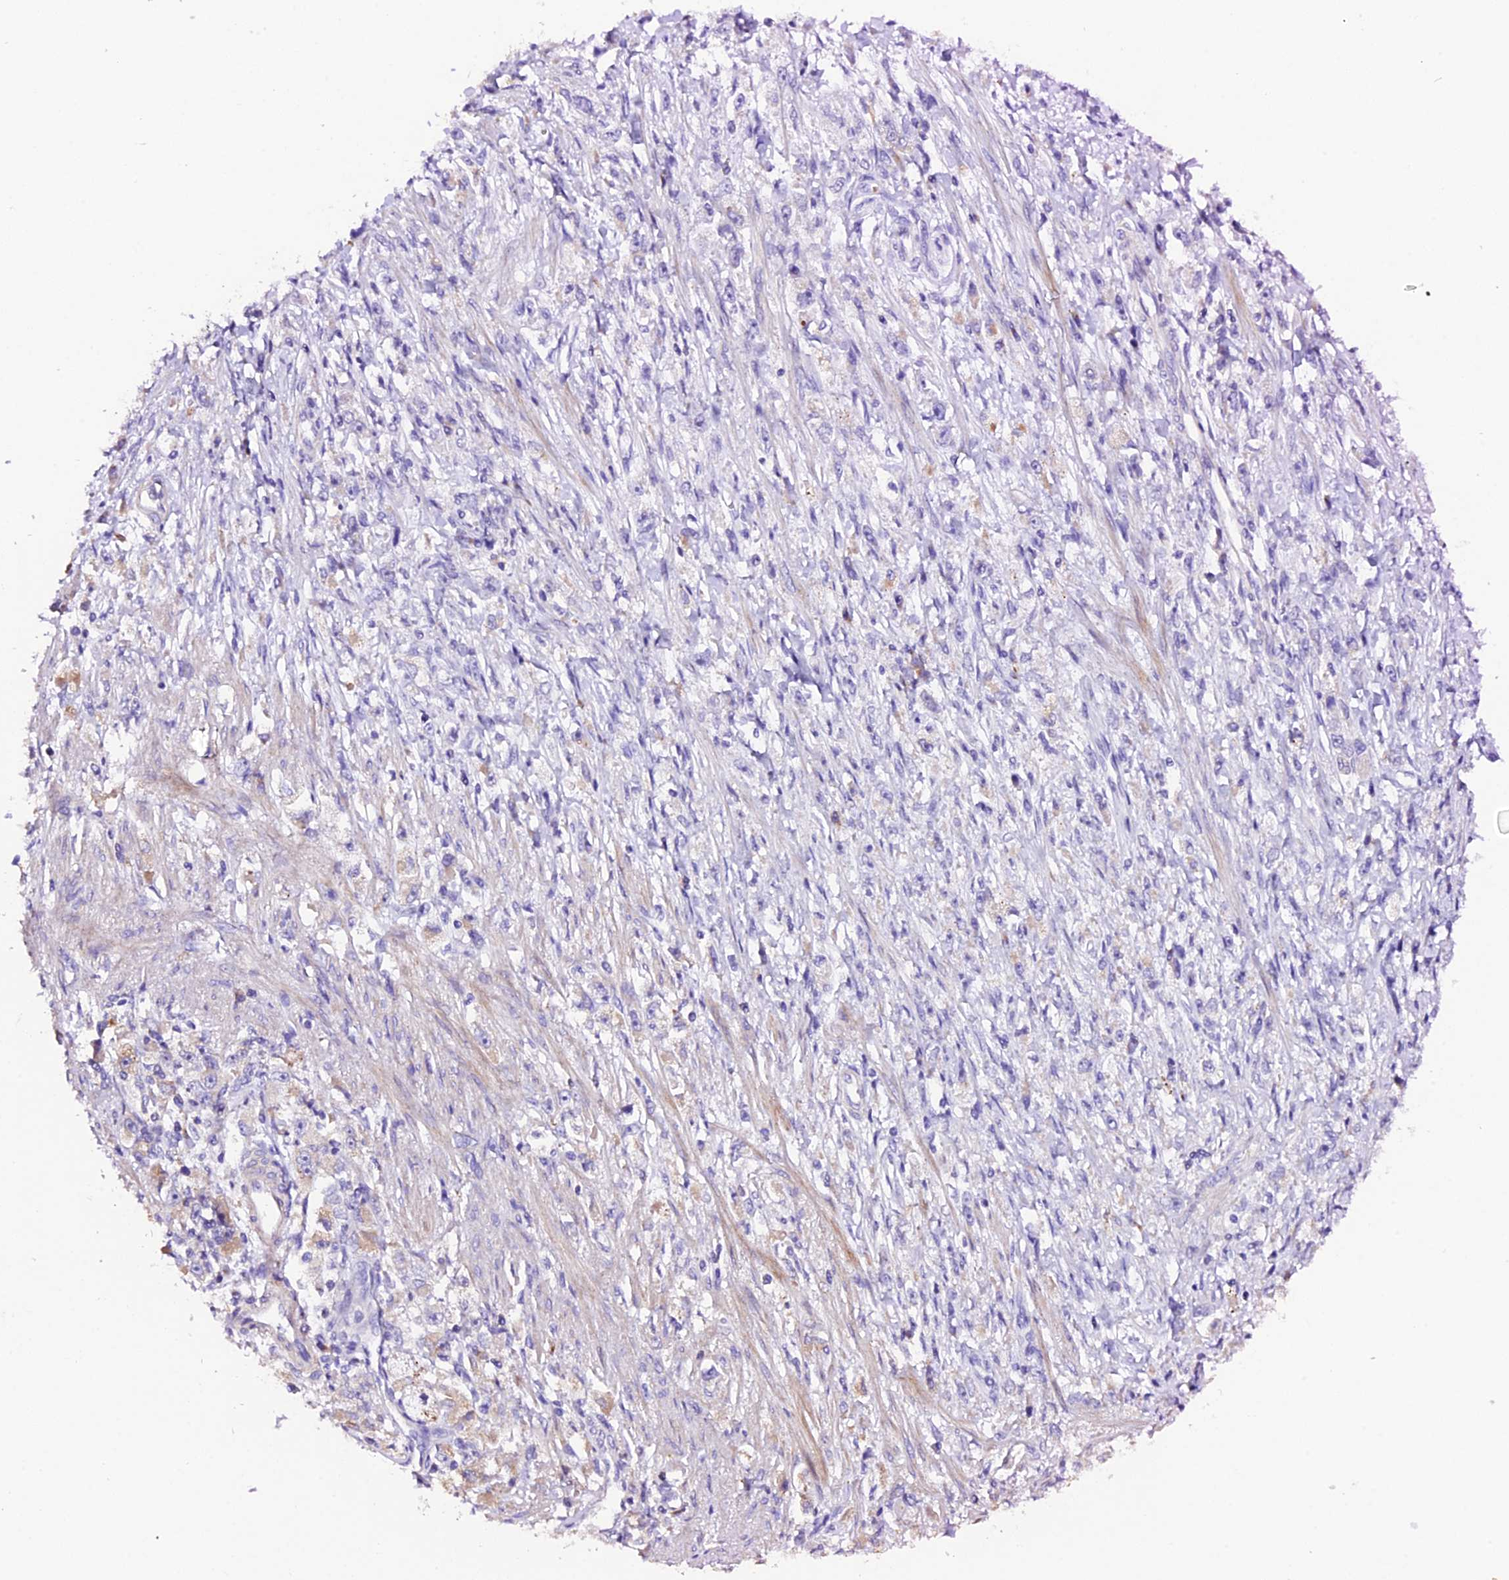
{"staining": {"intensity": "negative", "quantity": "none", "location": "none"}, "tissue": "stomach cancer", "cell_type": "Tumor cells", "image_type": "cancer", "snomed": [{"axis": "morphology", "description": "Adenocarcinoma, NOS"}, {"axis": "topography", "description": "Stomach"}], "caption": "This micrograph is of stomach cancer (adenocarcinoma) stained with IHC to label a protein in brown with the nuclei are counter-stained blue. There is no staining in tumor cells.", "gene": "MEX3B", "patient": {"sex": "female", "age": 59}}